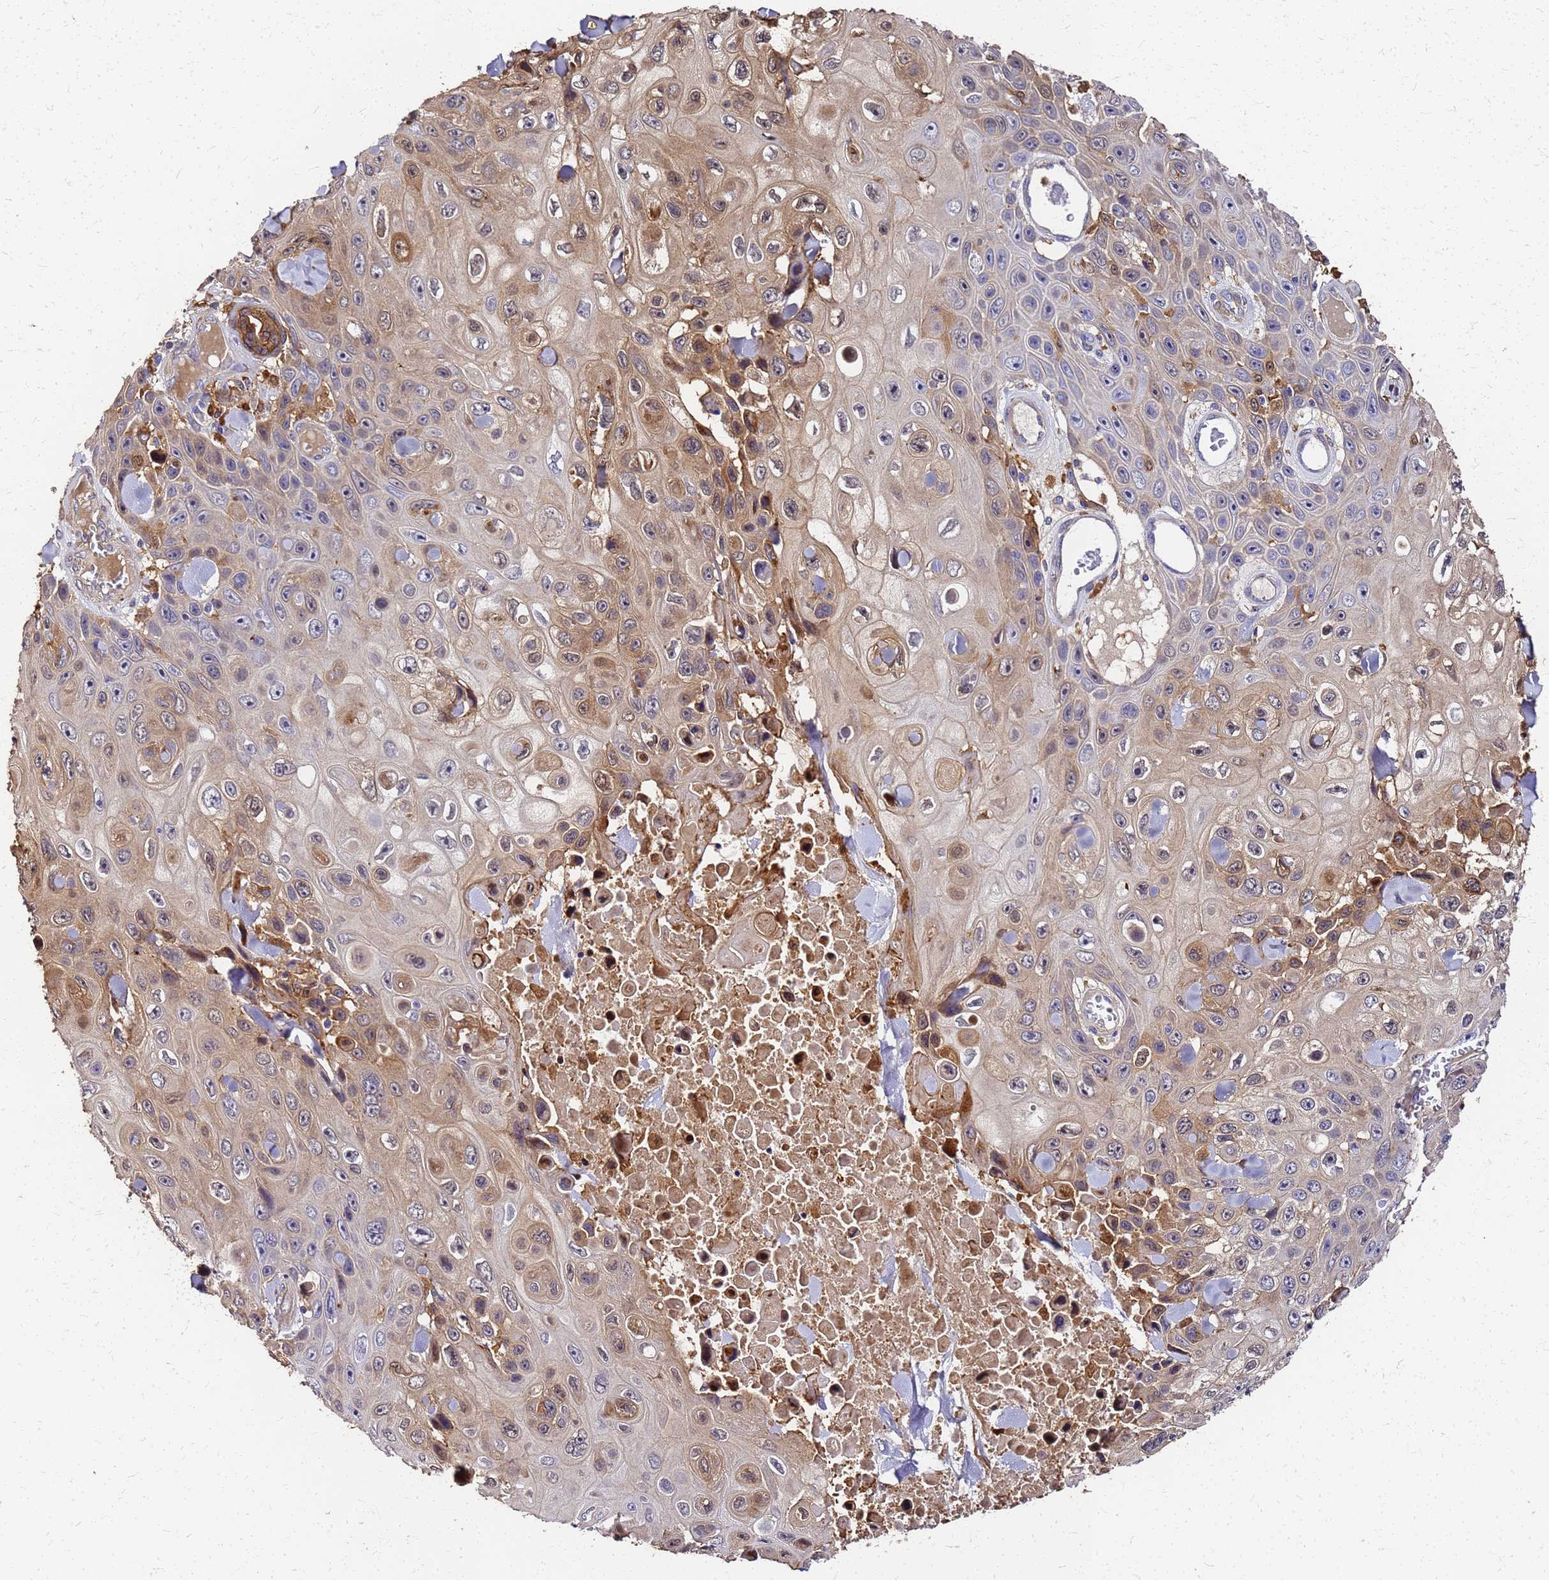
{"staining": {"intensity": "moderate", "quantity": "<25%", "location": "cytoplasmic/membranous,nuclear"}, "tissue": "skin cancer", "cell_type": "Tumor cells", "image_type": "cancer", "snomed": [{"axis": "morphology", "description": "Squamous cell carcinoma, NOS"}, {"axis": "topography", "description": "Skin"}], "caption": "High-power microscopy captured an IHC histopathology image of squamous cell carcinoma (skin), revealing moderate cytoplasmic/membranous and nuclear staining in about <25% of tumor cells. (DAB IHC with brightfield microscopy, high magnification).", "gene": "S100A11", "patient": {"sex": "male", "age": 82}}